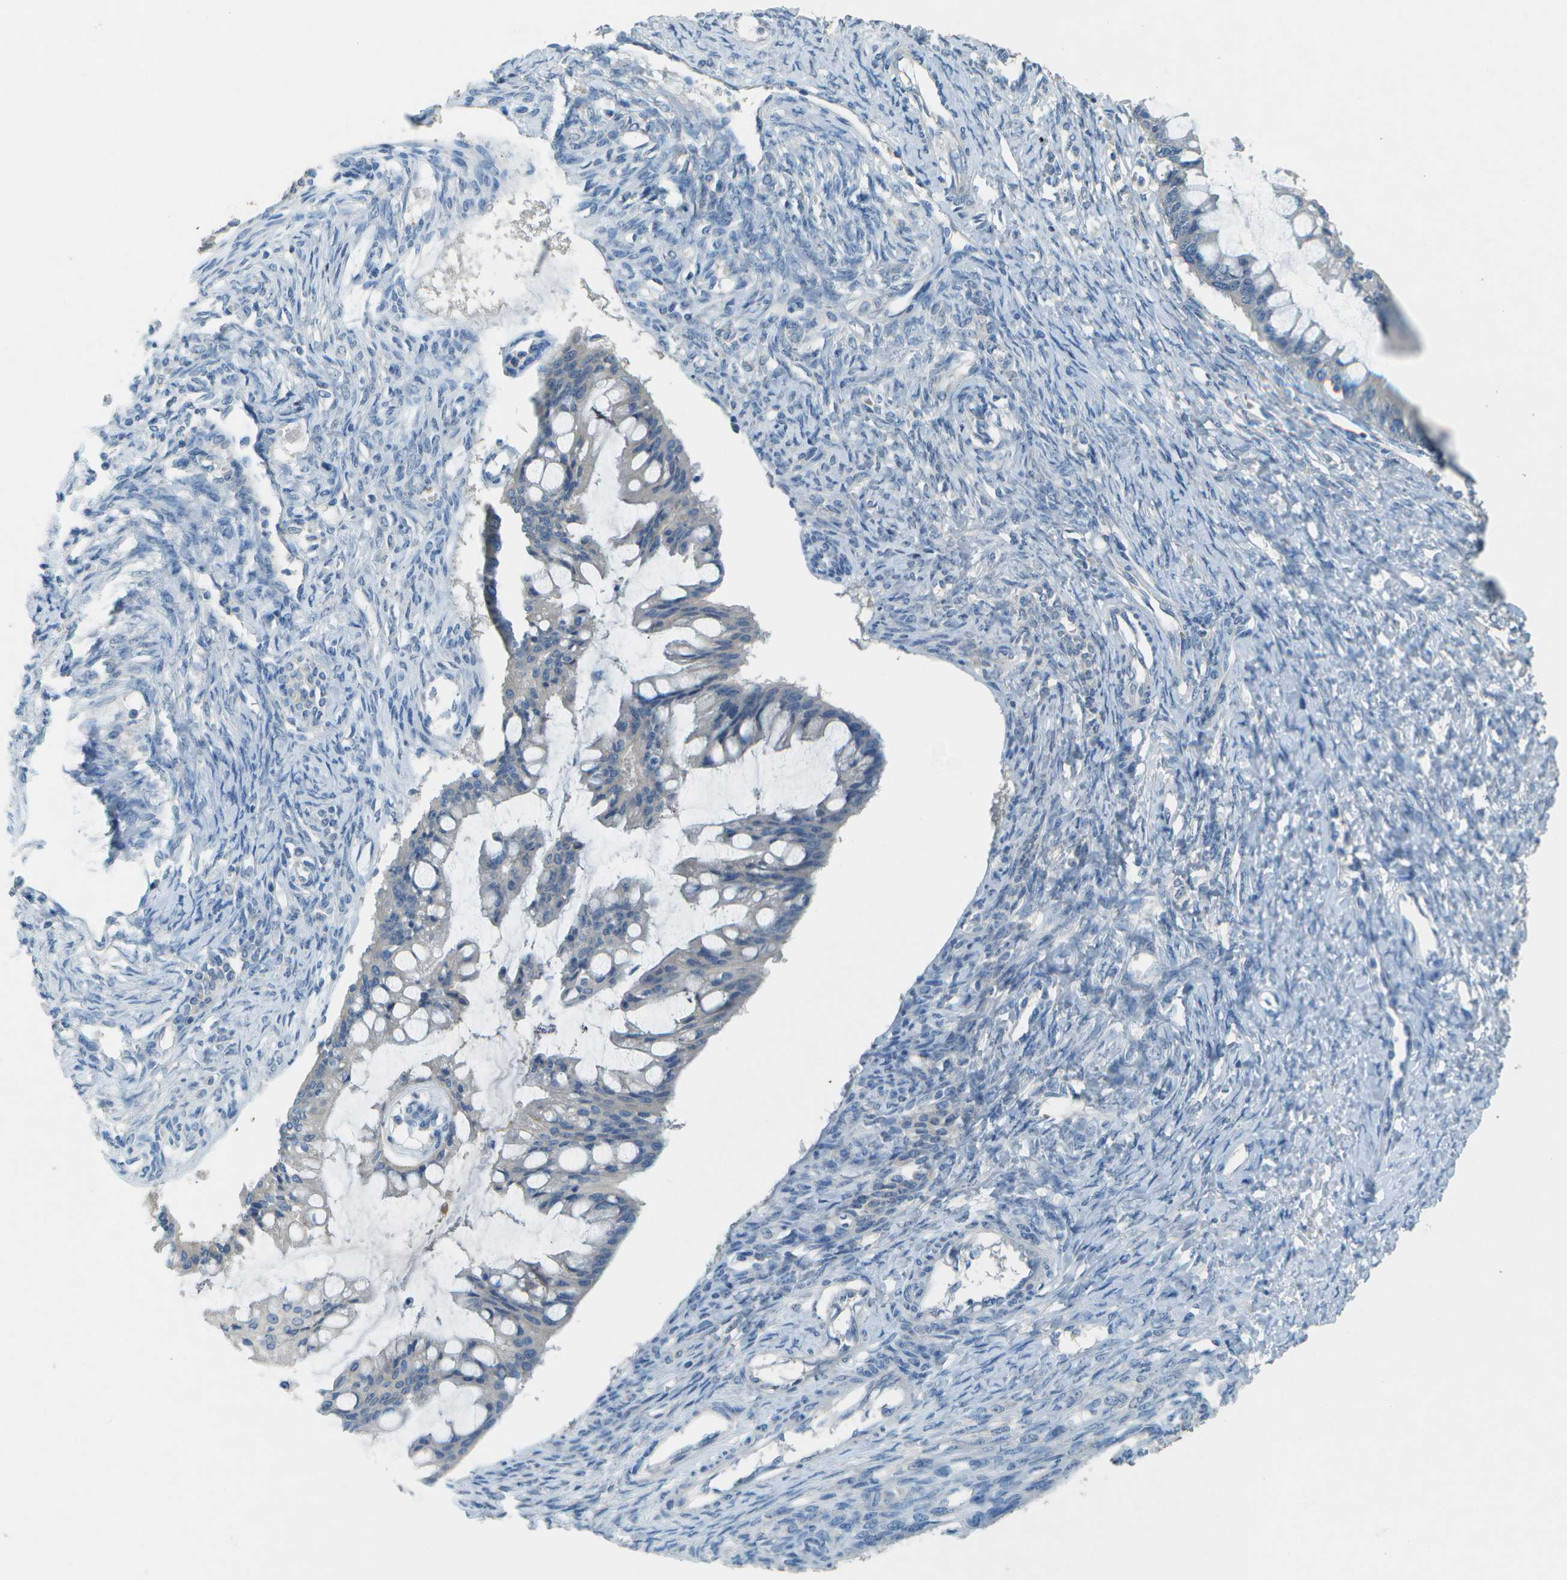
{"staining": {"intensity": "negative", "quantity": "none", "location": "none"}, "tissue": "ovarian cancer", "cell_type": "Tumor cells", "image_type": "cancer", "snomed": [{"axis": "morphology", "description": "Cystadenocarcinoma, mucinous, NOS"}, {"axis": "topography", "description": "Ovary"}], "caption": "Ovarian cancer was stained to show a protein in brown. There is no significant expression in tumor cells. (Immunohistochemistry, brightfield microscopy, high magnification).", "gene": "LGI2", "patient": {"sex": "female", "age": 73}}